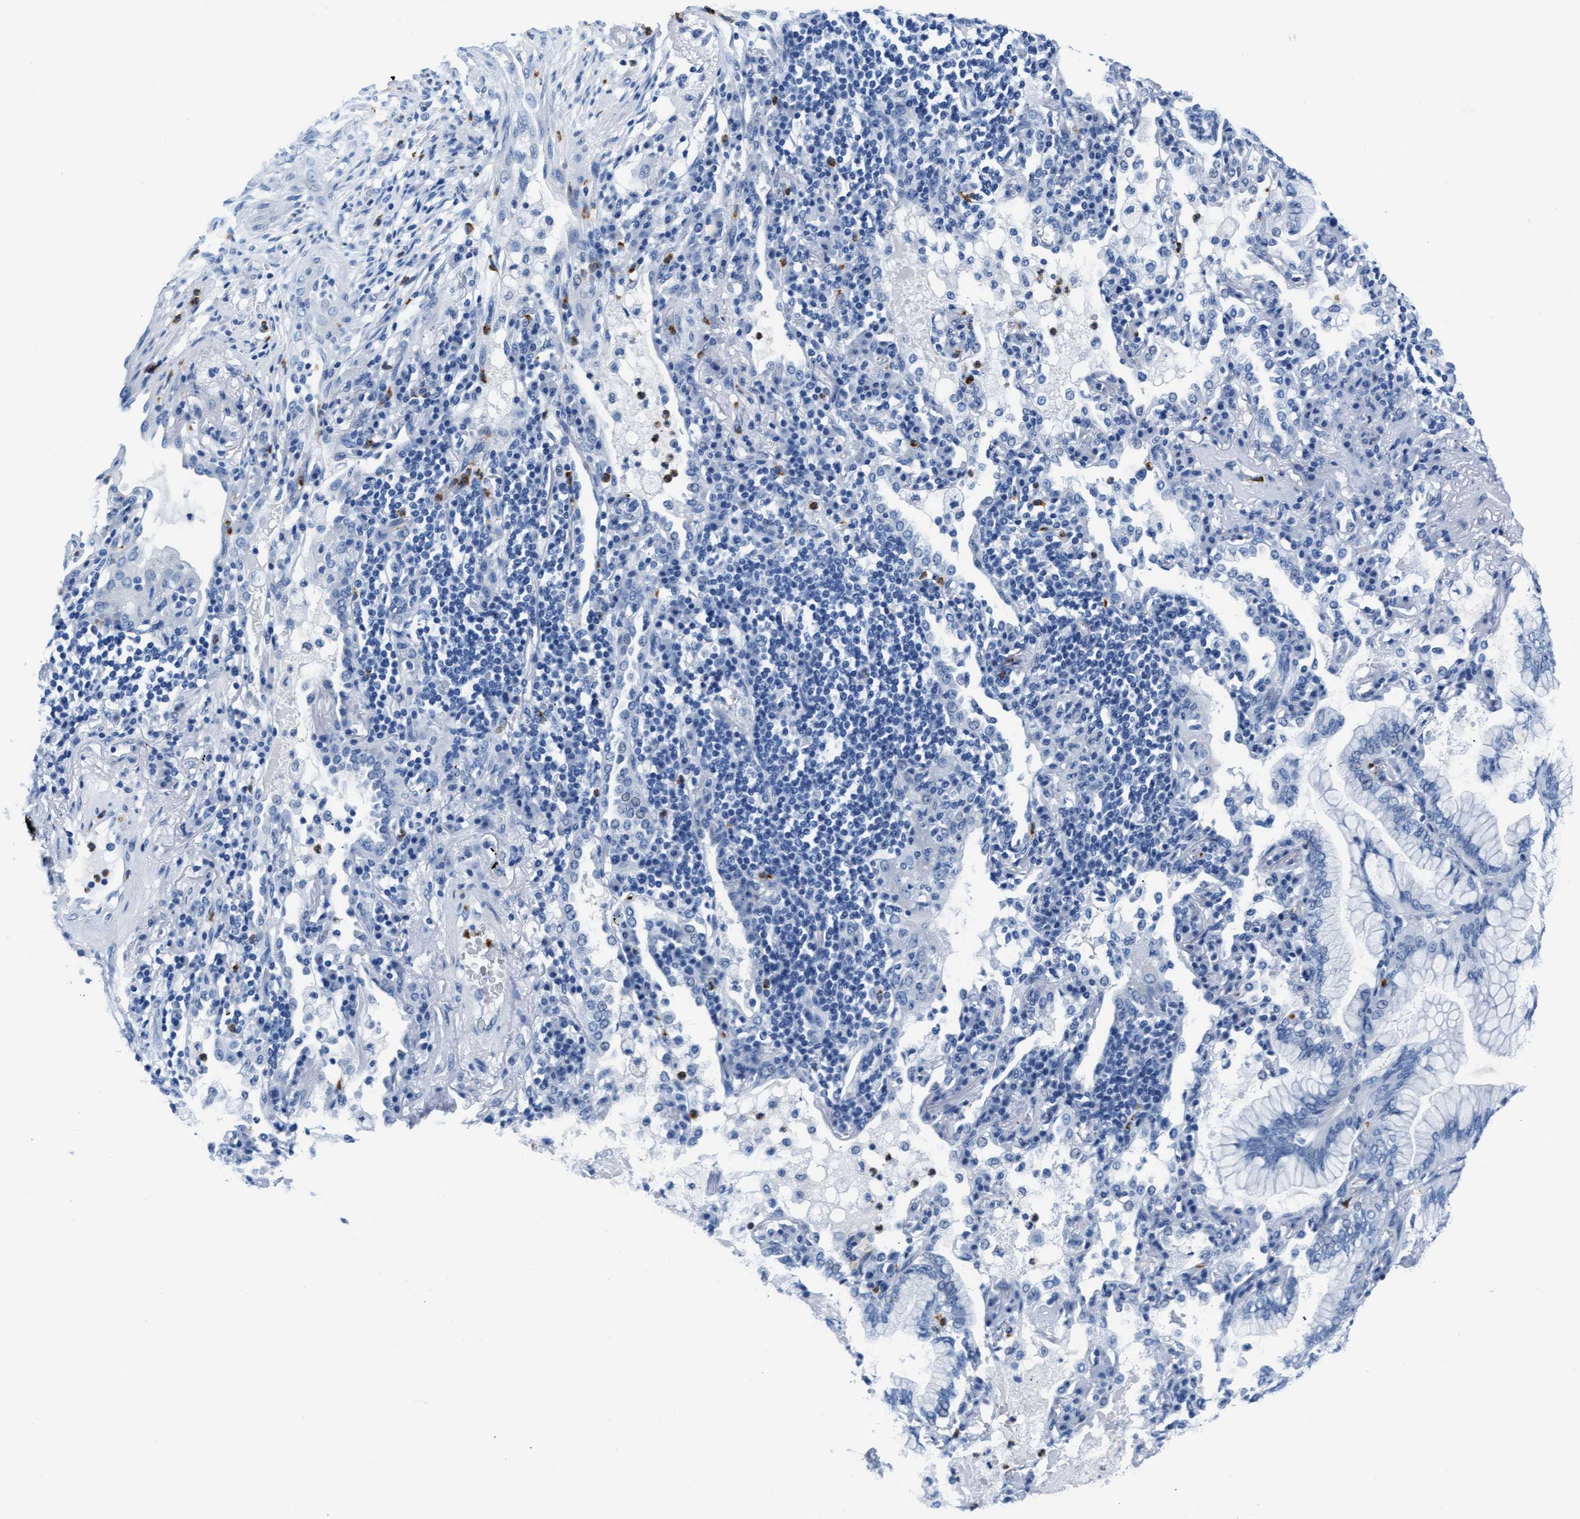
{"staining": {"intensity": "negative", "quantity": "none", "location": "none"}, "tissue": "lung cancer", "cell_type": "Tumor cells", "image_type": "cancer", "snomed": [{"axis": "morphology", "description": "Adenocarcinoma, NOS"}, {"axis": "topography", "description": "Lung"}], "caption": "This is an immunohistochemistry (IHC) micrograph of lung cancer. There is no expression in tumor cells.", "gene": "MMP8", "patient": {"sex": "female", "age": 70}}